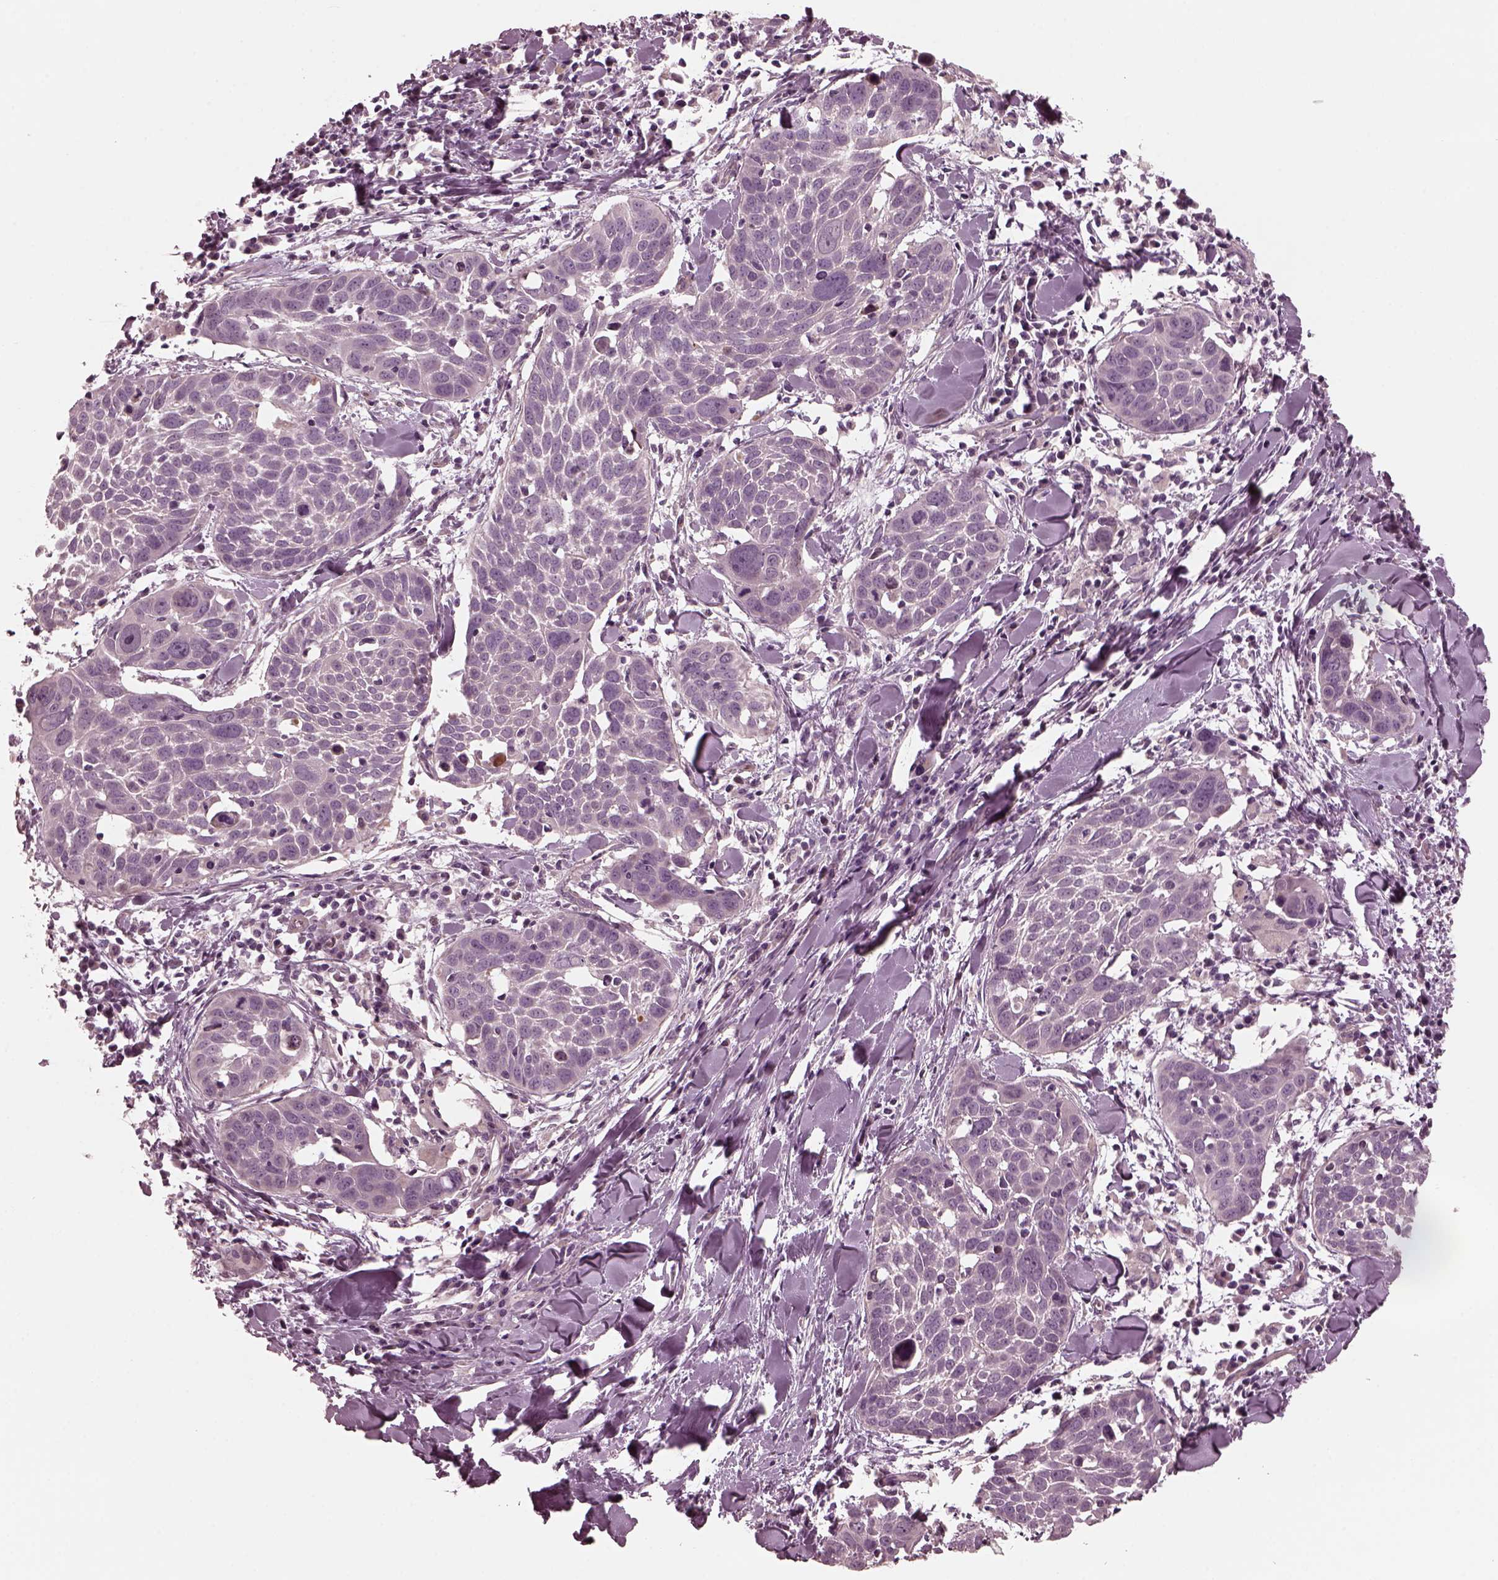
{"staining": {"intensity": "negative", "quantity": "none", "location": "none"}, "tissue": "lung cancer", "cell_type": "Tumor cells", "image_type": "cancer", "snomed": [{"axis": "morphology", "description": "Squamous cell carcinoma, NOS"}, {"axis": "topography", "description": "Lung"}], "caption": "An image of human squamous cell carcinoma (lung) is negative for staining in tumor cells.", "gene": "KIF6", "patient": {"sex": "male", "age": 57}}